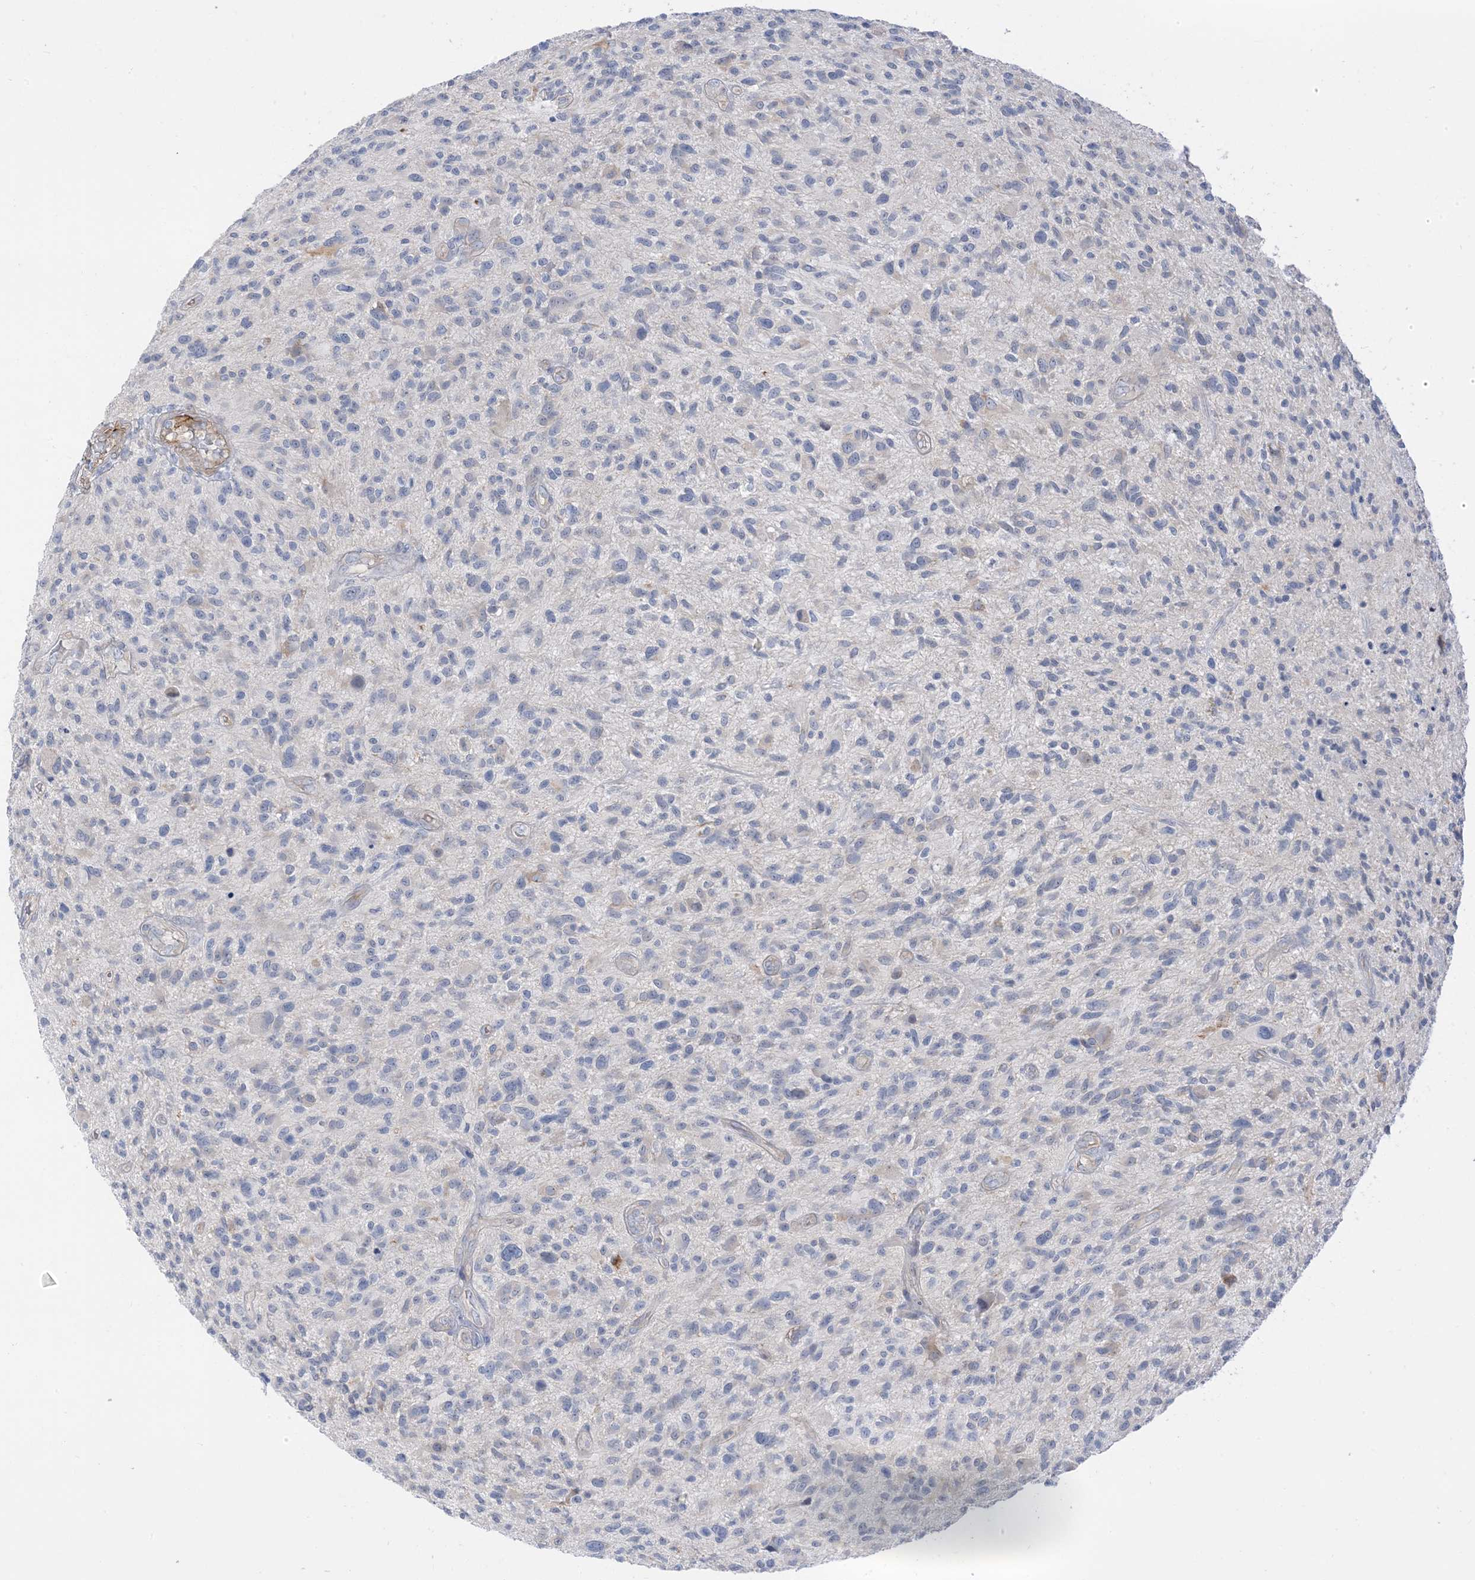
{"staining": {"intensity": "negative", "quantity": "none", "location": "none"}, "tissue": "glioma", "cell_type": "Tumor cells", "image_type": "cancer", "snomed": [{"axis": "morphology", "description": "Glioma, malignant, High grade"}, {"axis": "topography", "description": "Brain"}], "caption": "Glioma was stained to show a protein in brown. There is no significant positivity in tumor cells.", "gene": "IL36B", "patient": {"sex": "male", "age": 47}}